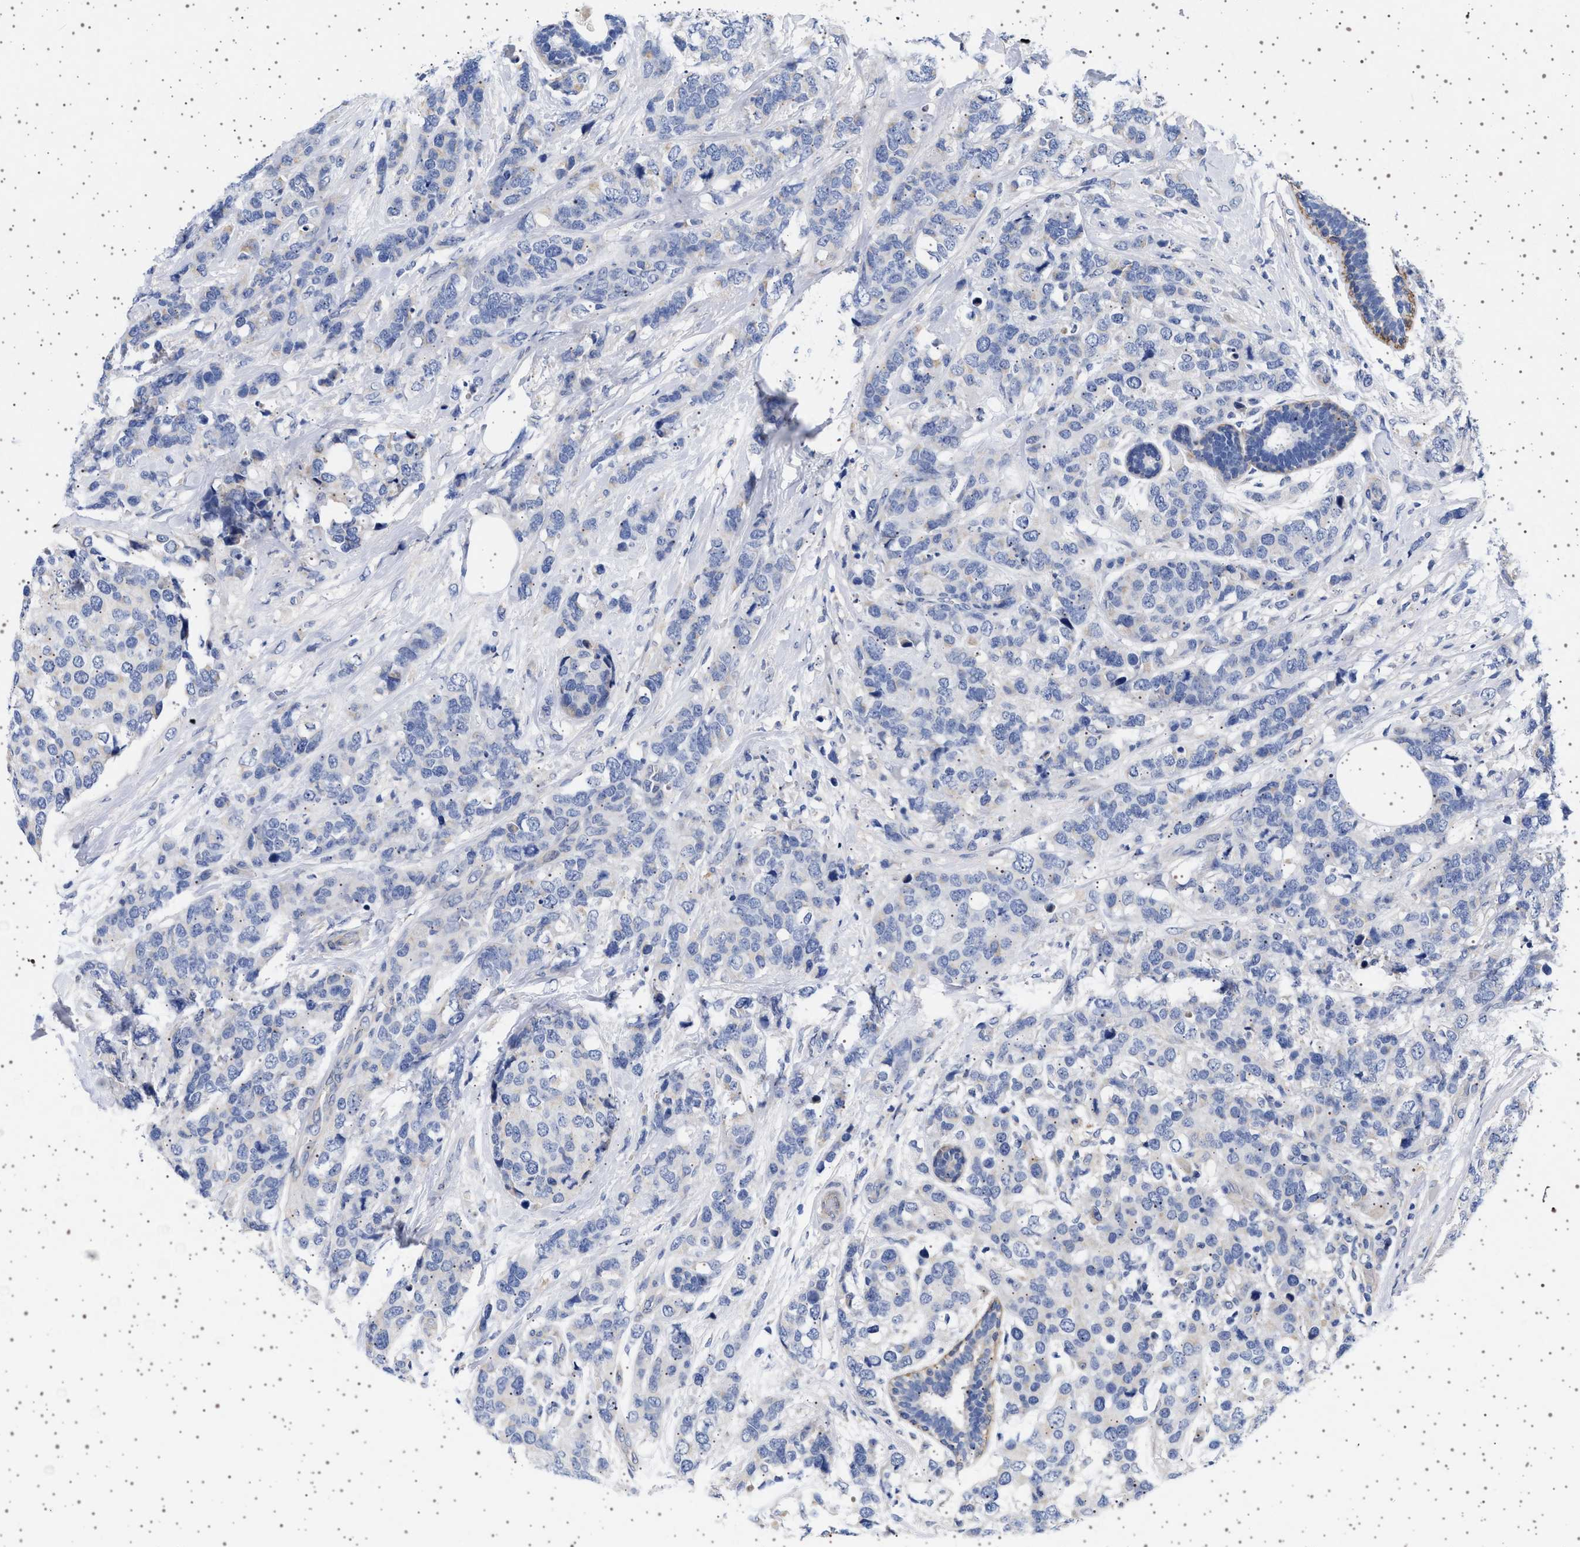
{"staining": {"intensity": "negative", "quantity": "none", "location": "none"}, "tissue": "breast cancer", "cell_type": "Tumor cells", "image_type": "cancer", "snomed": [{"axis": "morphology", "description": "Lobular carcinoma"}, {"axis": "topography", "description": "Breast"}], "caption": "DAB immunohistochemical staining of human breast cancer shows no significant staining in tumor cells.", "gene": "TRMT10B", "patient": {"sex": "female", "age": 59}}